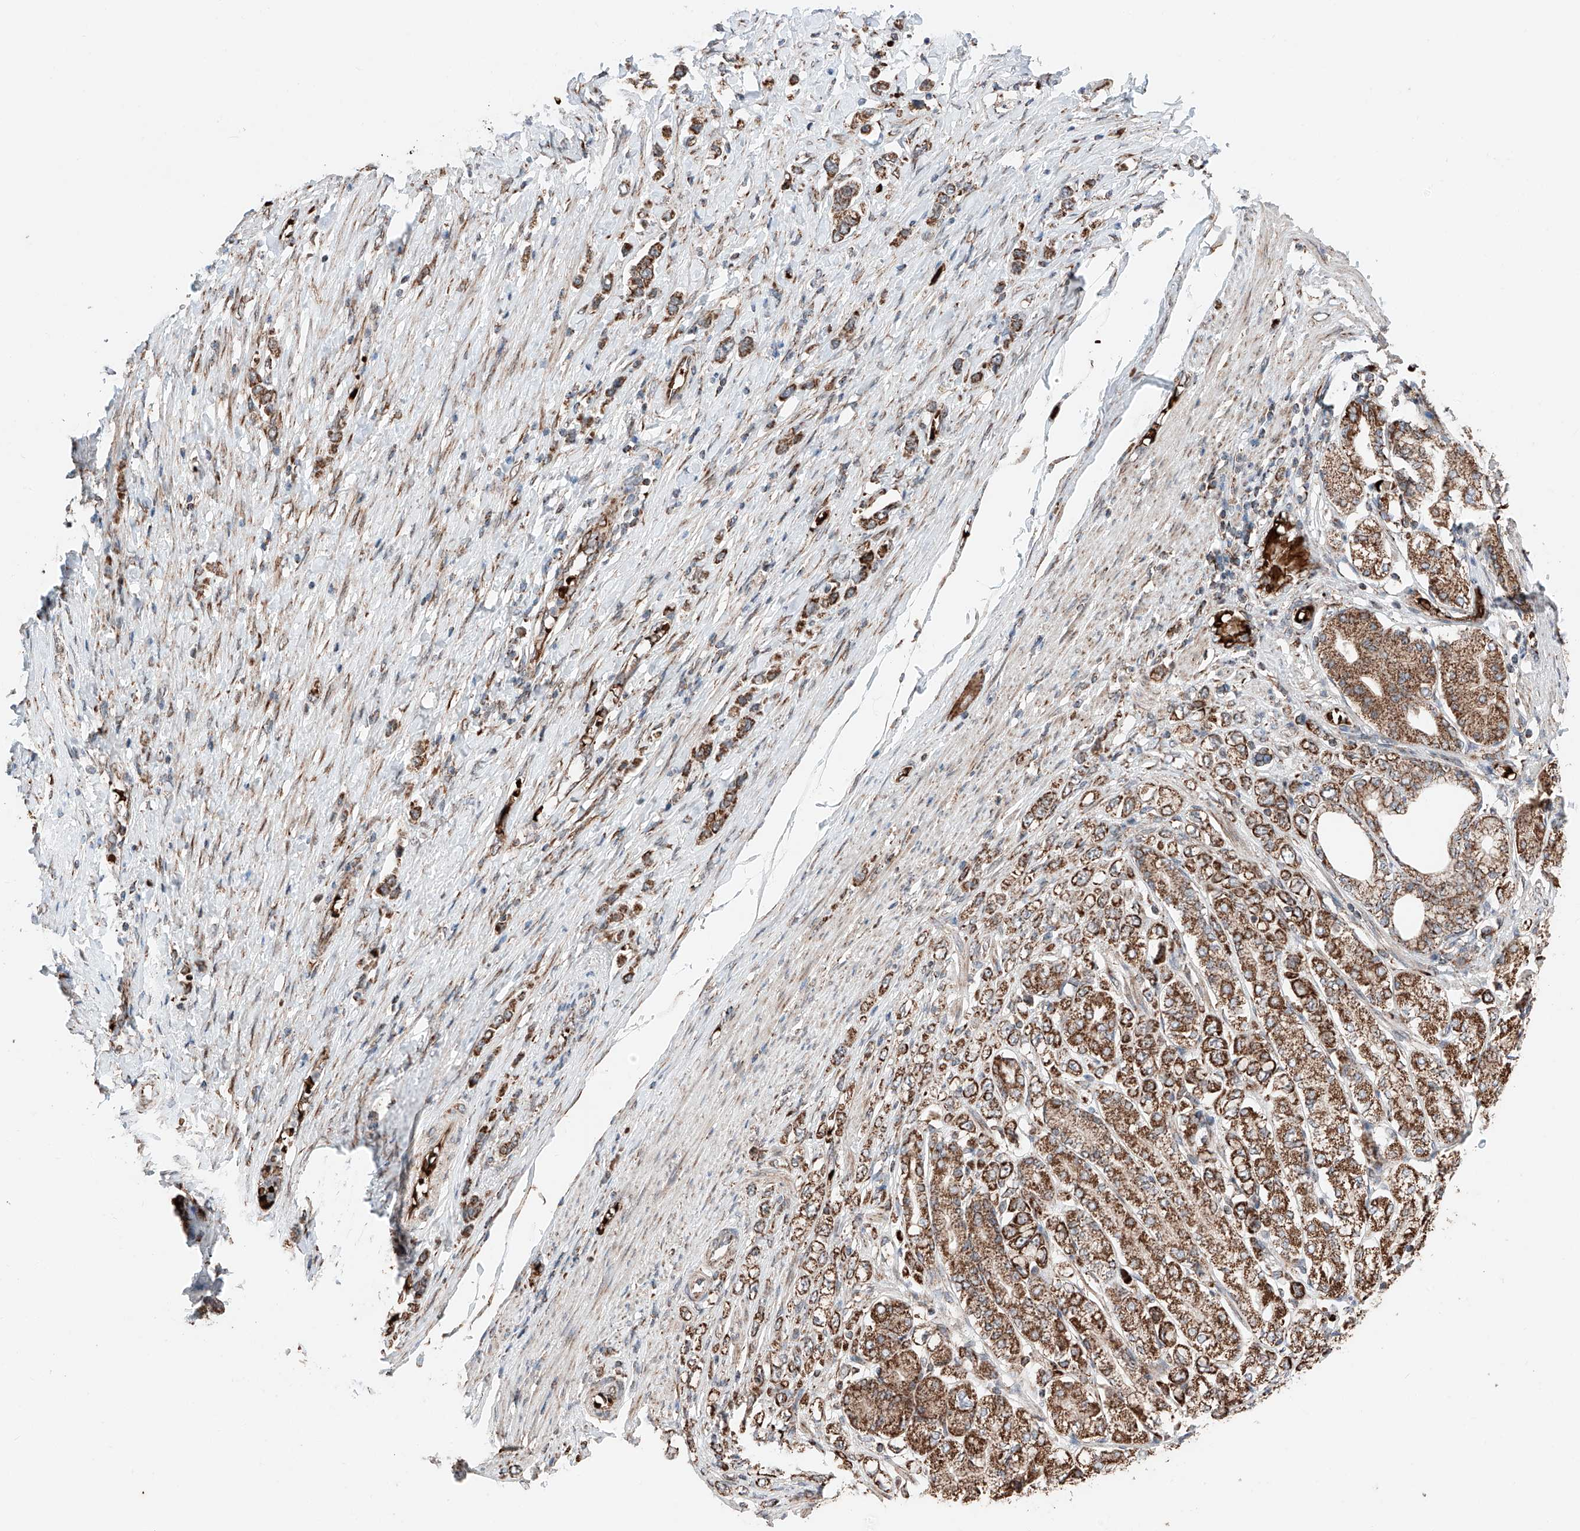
{"staining": {"intensity": "moderate", "quantity": ">75%", "location": "cytoplasmic/membranous"}, "tissue": "stomach cancer", "cell_type": "Tumor cells", "image_type": "cancer", "snomed": [{"axis": "morphology", "description": "Adenocarcinoma, NOS"}, {"axis": "topography", "description": "Stomach"}], "caption": "Immunohistochemical staining of human stomach cancer exhibits medium levels of moderate cytoplasmic/membranous expression in approximately >75% of tumor cells.", "gene": "ZSCAN29", "patient": {"sex": "female", "age": 65}}